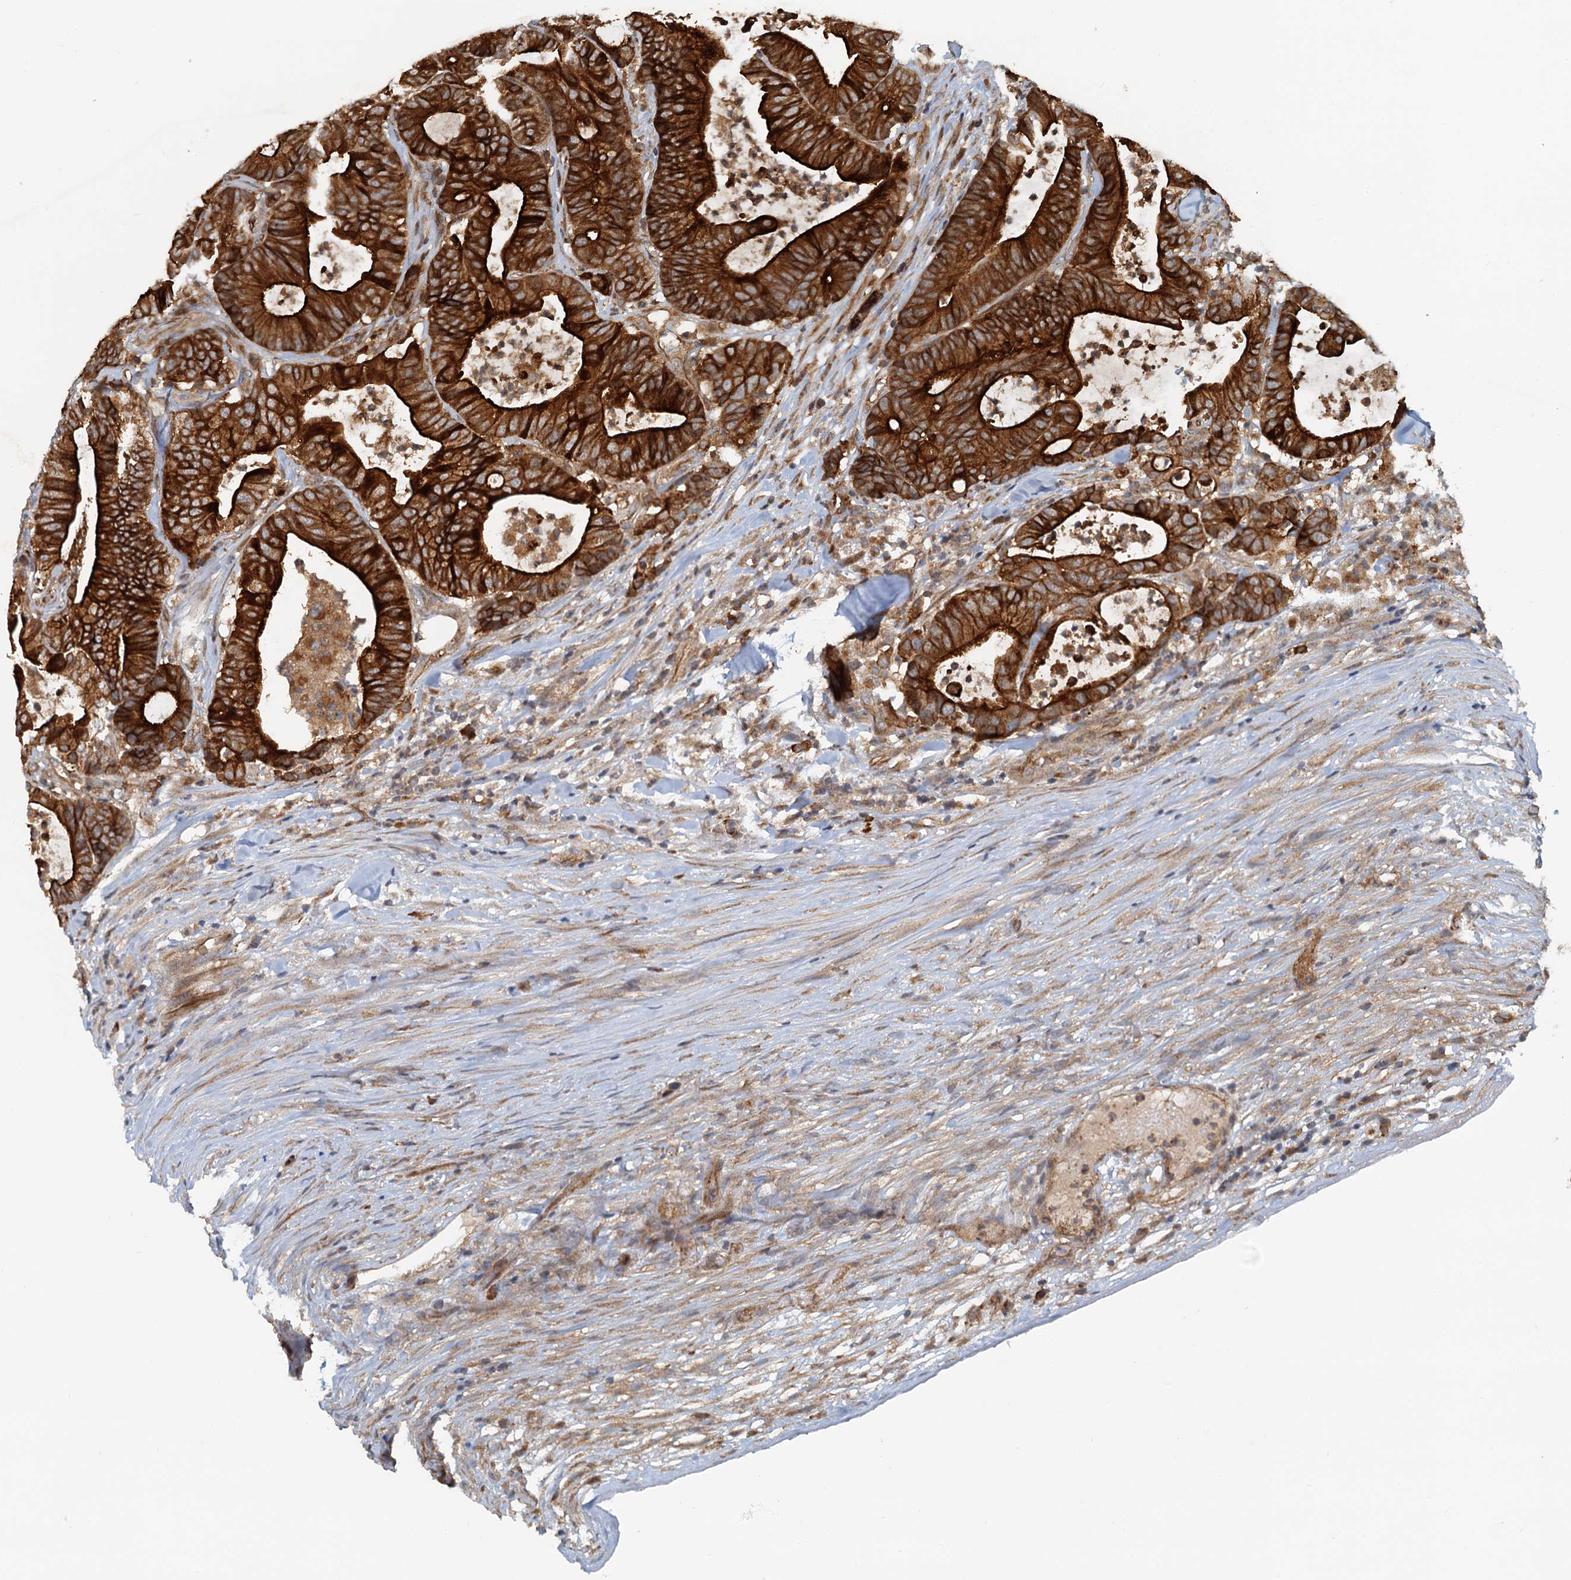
{"staining": {"intensity": "strong", "quantity": ">75%", "location": "cytoplasmic/membranous"}, "tissue": "colorectal cancer", "cell_type": "Tumor cells", "image_type": "cancer", "snomed": [{"axis": "morphology", "description": "Adenocarcinoma, NOS"}, {"axis": "topography", "description": "Colon"}], "caption": "Human colorectal adenocarcinoma stained with a brown dye demonstrates strong cytoplasmic/membranous positive positivity in about >75% of tumor cells.", "gene": "NIPAL3", "patient": {"sex": "female", "age": 84}}